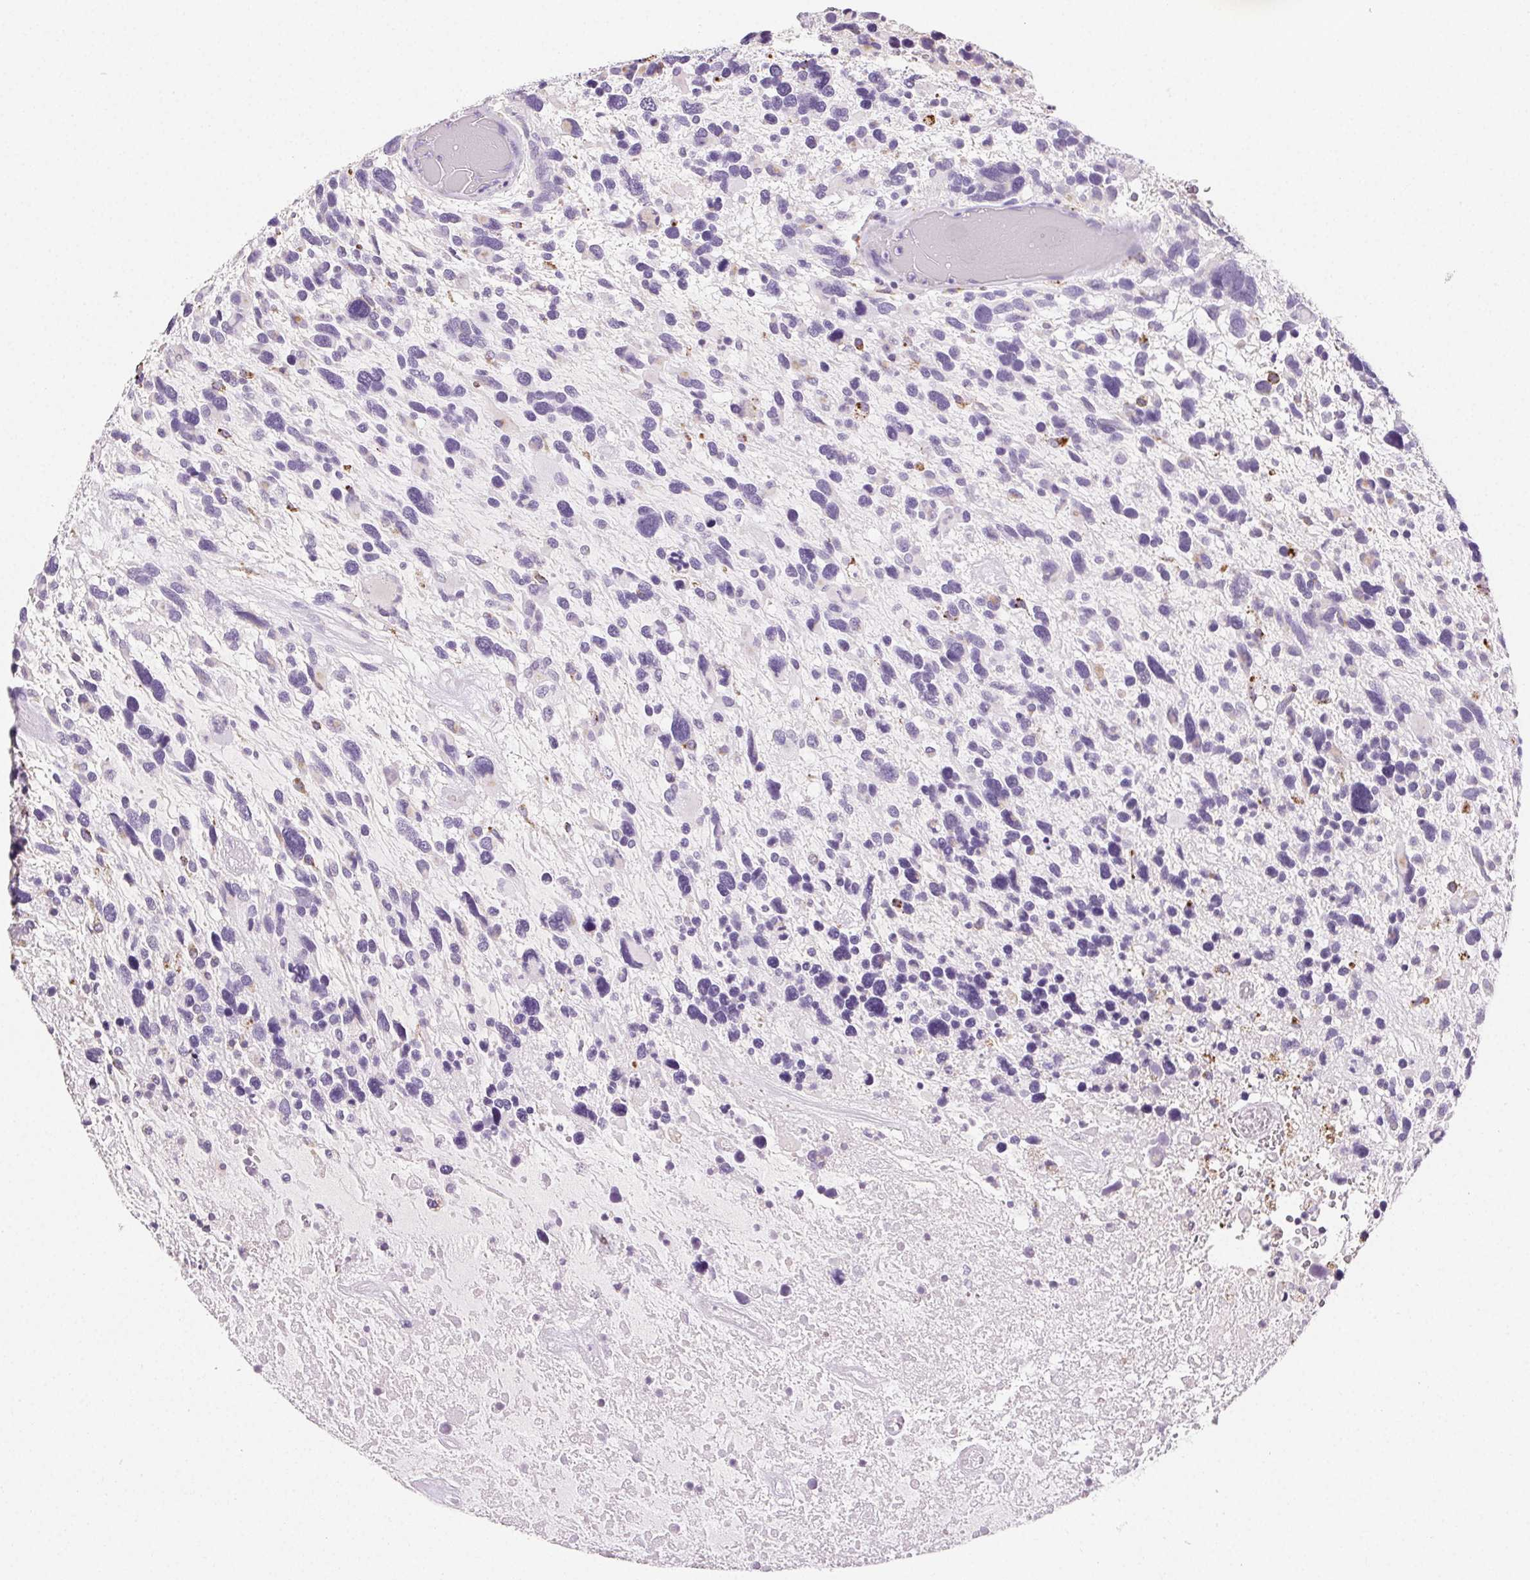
{"staining": {"intensity": "weak", "quantity": "<25%", "location": "cytoplasmic/membranous"}, "tissue": "glioma", "cell_type": "Tumor cells", "image_type": "cancer", "snomed": [{"axis": "morphology", "description": "Glioma, malignant, High grade"}, {"axis": "topography", "description": "Brain"}], "caption": "Immunohistochemistry micrograph of neoplastic tissue: human malignant high-grade glioma stained with DAB (3,3'-diaminobenzidine) exhibits no significant protein expression in tumor cells.", "gene": "LIPA", "patient": {"sex": "male", "age": 49}}